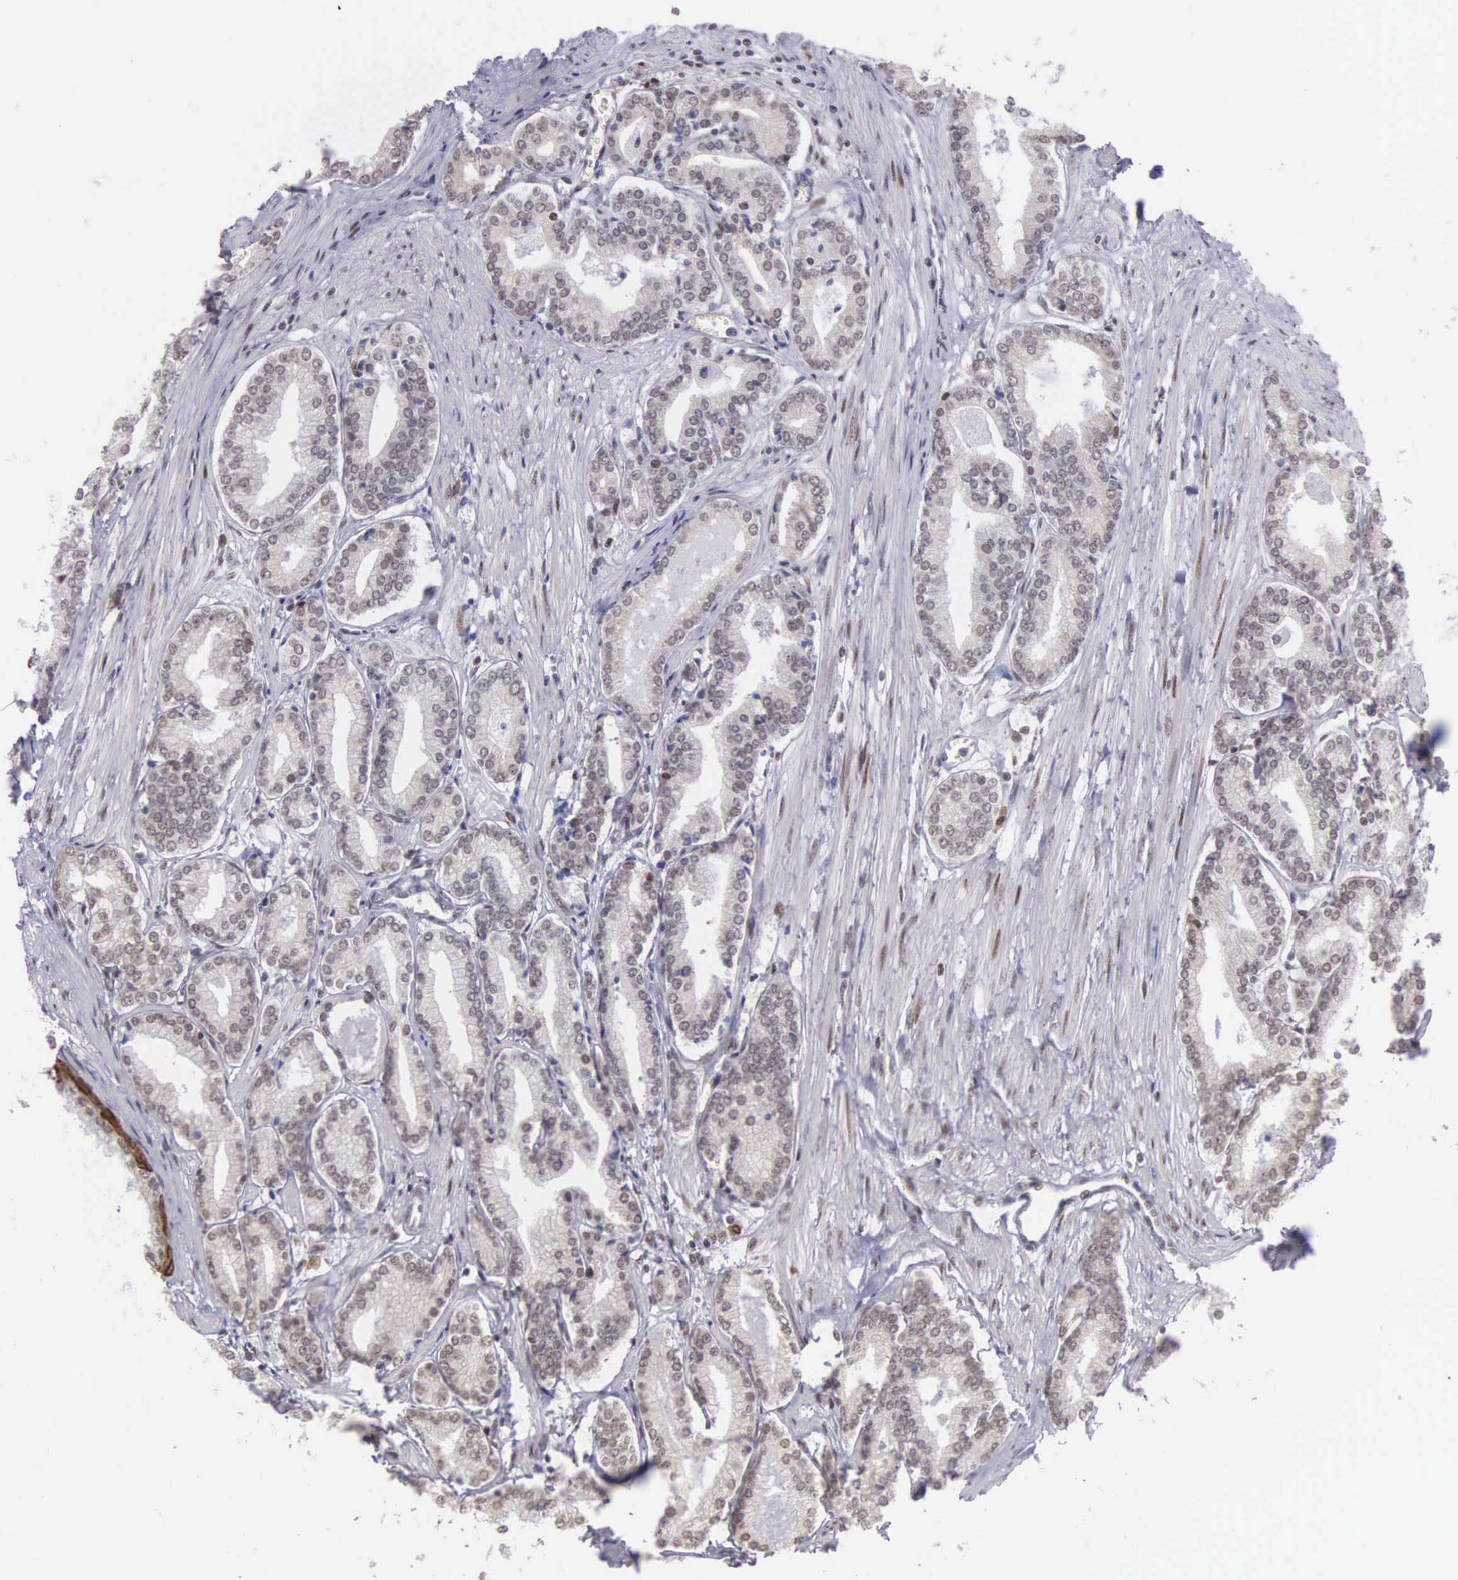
{"staining": {"intensity": "weak", "quantity": "<25%", "location": "cytoplasmic/membranous"}, "tissue": "prostate cancer", "cell_type": "Tumor cells", "image_type": "cancer", "snomed": [{"axis": "morphology", "description": "Adenocarcinoma, Medium grade"}, {"axis": "topography", "description": "Prostate"}], "caption": "This is an IHC micrograph of prostate cancer (medium-grade adenocarcinoma). There is no staining in tumor cells.", "gene": "SLC25A21", "patient": {"sex": "male", "age": 72}}